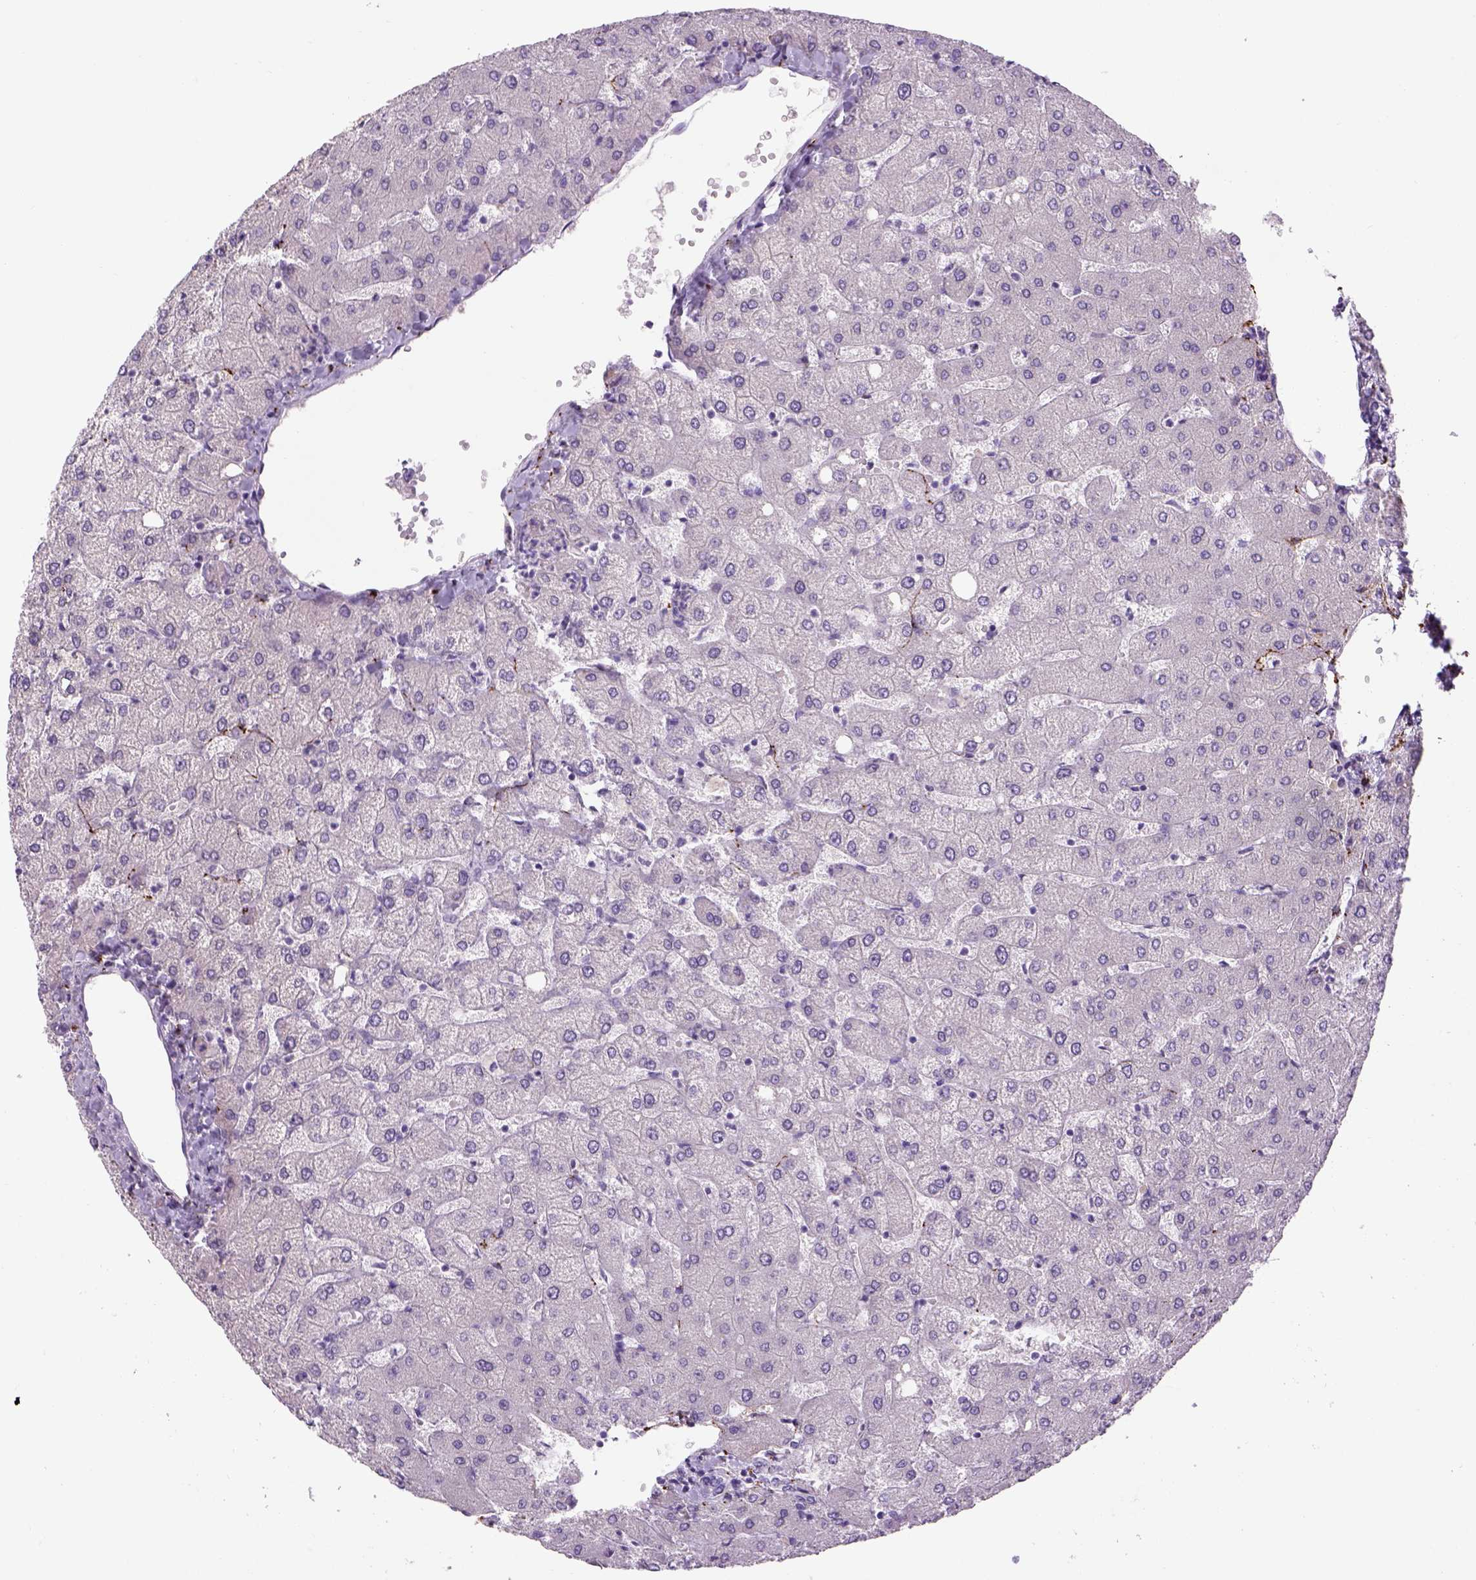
{"staining": {"intensity": "negative", "quantity": "none", "location": "none"}, "tissue": "liver", "cell_type": "Cholangiocytes", "image_type": "normal", "snomed": [{"axis": "morphology", "description": "Normal tissue, NOS"}, {"axis": "topography", "description": "Liver"}], "caption": "DAB immunohistochemical staining of unremarkable liver shows no significant staining in cholangiocytes. The staining is performed using DAB (3,3'-diaminobenzidine) brown chromogen with nuclei counter-stained in using hematoxylin.", "gene": "DBH", "patient": {"sex": "female", "age": 54}}